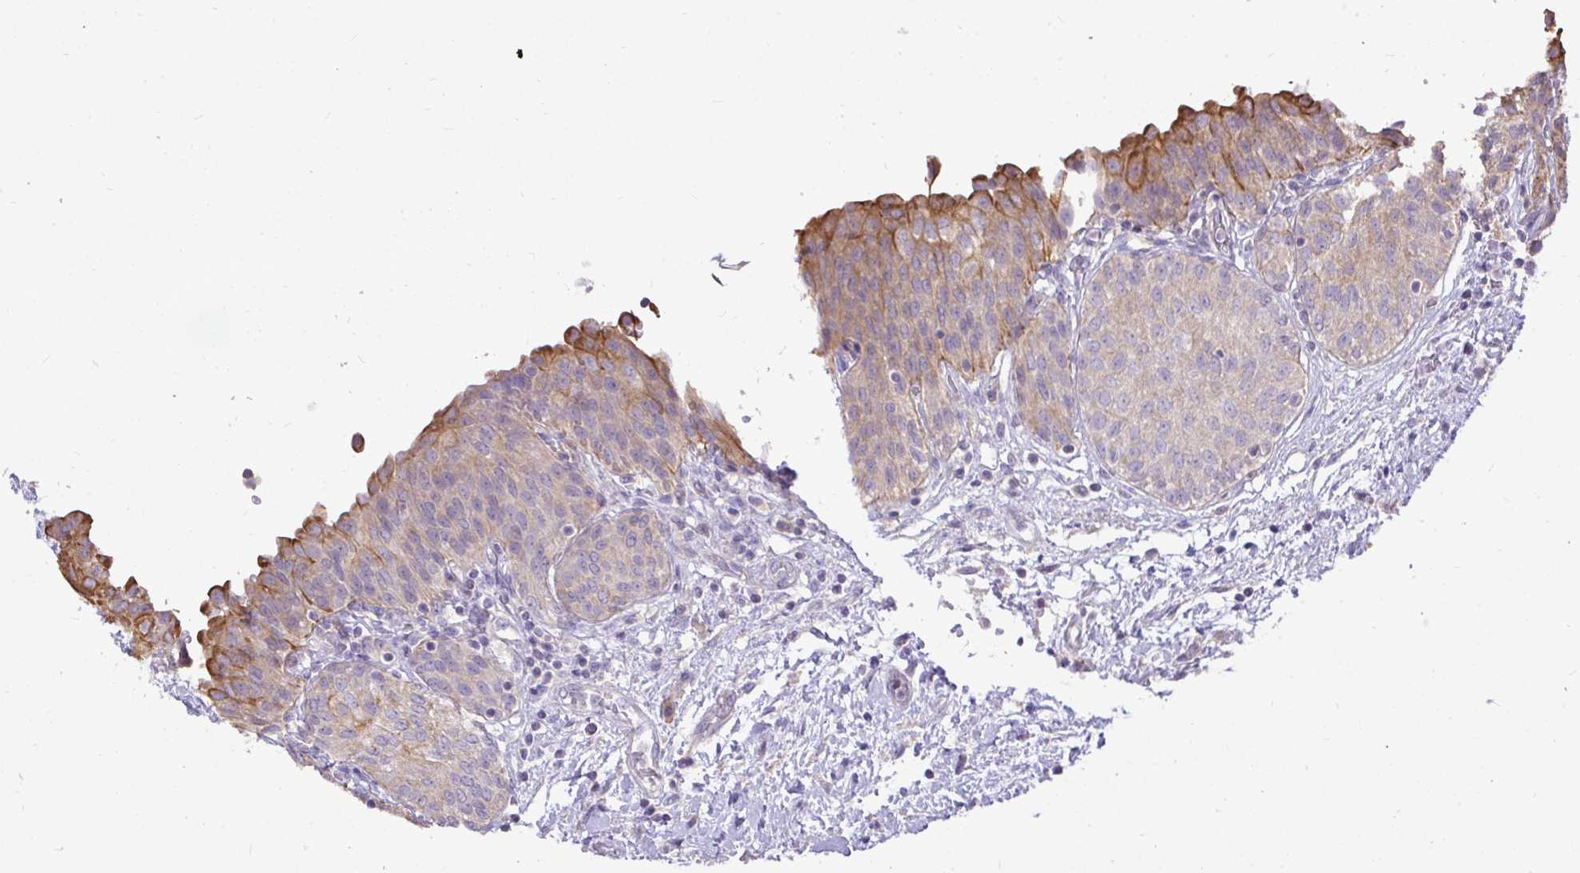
{"staining": {"intensity": "moderate", "quantity": "<25%", "location": "cytoplasmic/membranous"}, "tissue": "urinary bladder", "cell_type": "Urothelial cells", "image_type": "normal", "snomed": [{"axis": "morphology", "description": "Normal tissue, NOS"}, {"axis": "topography", "description": "Urinary bladder"}], "caption": "About <25% of urothelial cells in benign urinary bladder demonstrate moderate cytoplasmic/membranous protein expression as visualized by brown immunohistochemical staining.", "gene": "STRIP1", "patient": {"sex": "male", "age": 68}}